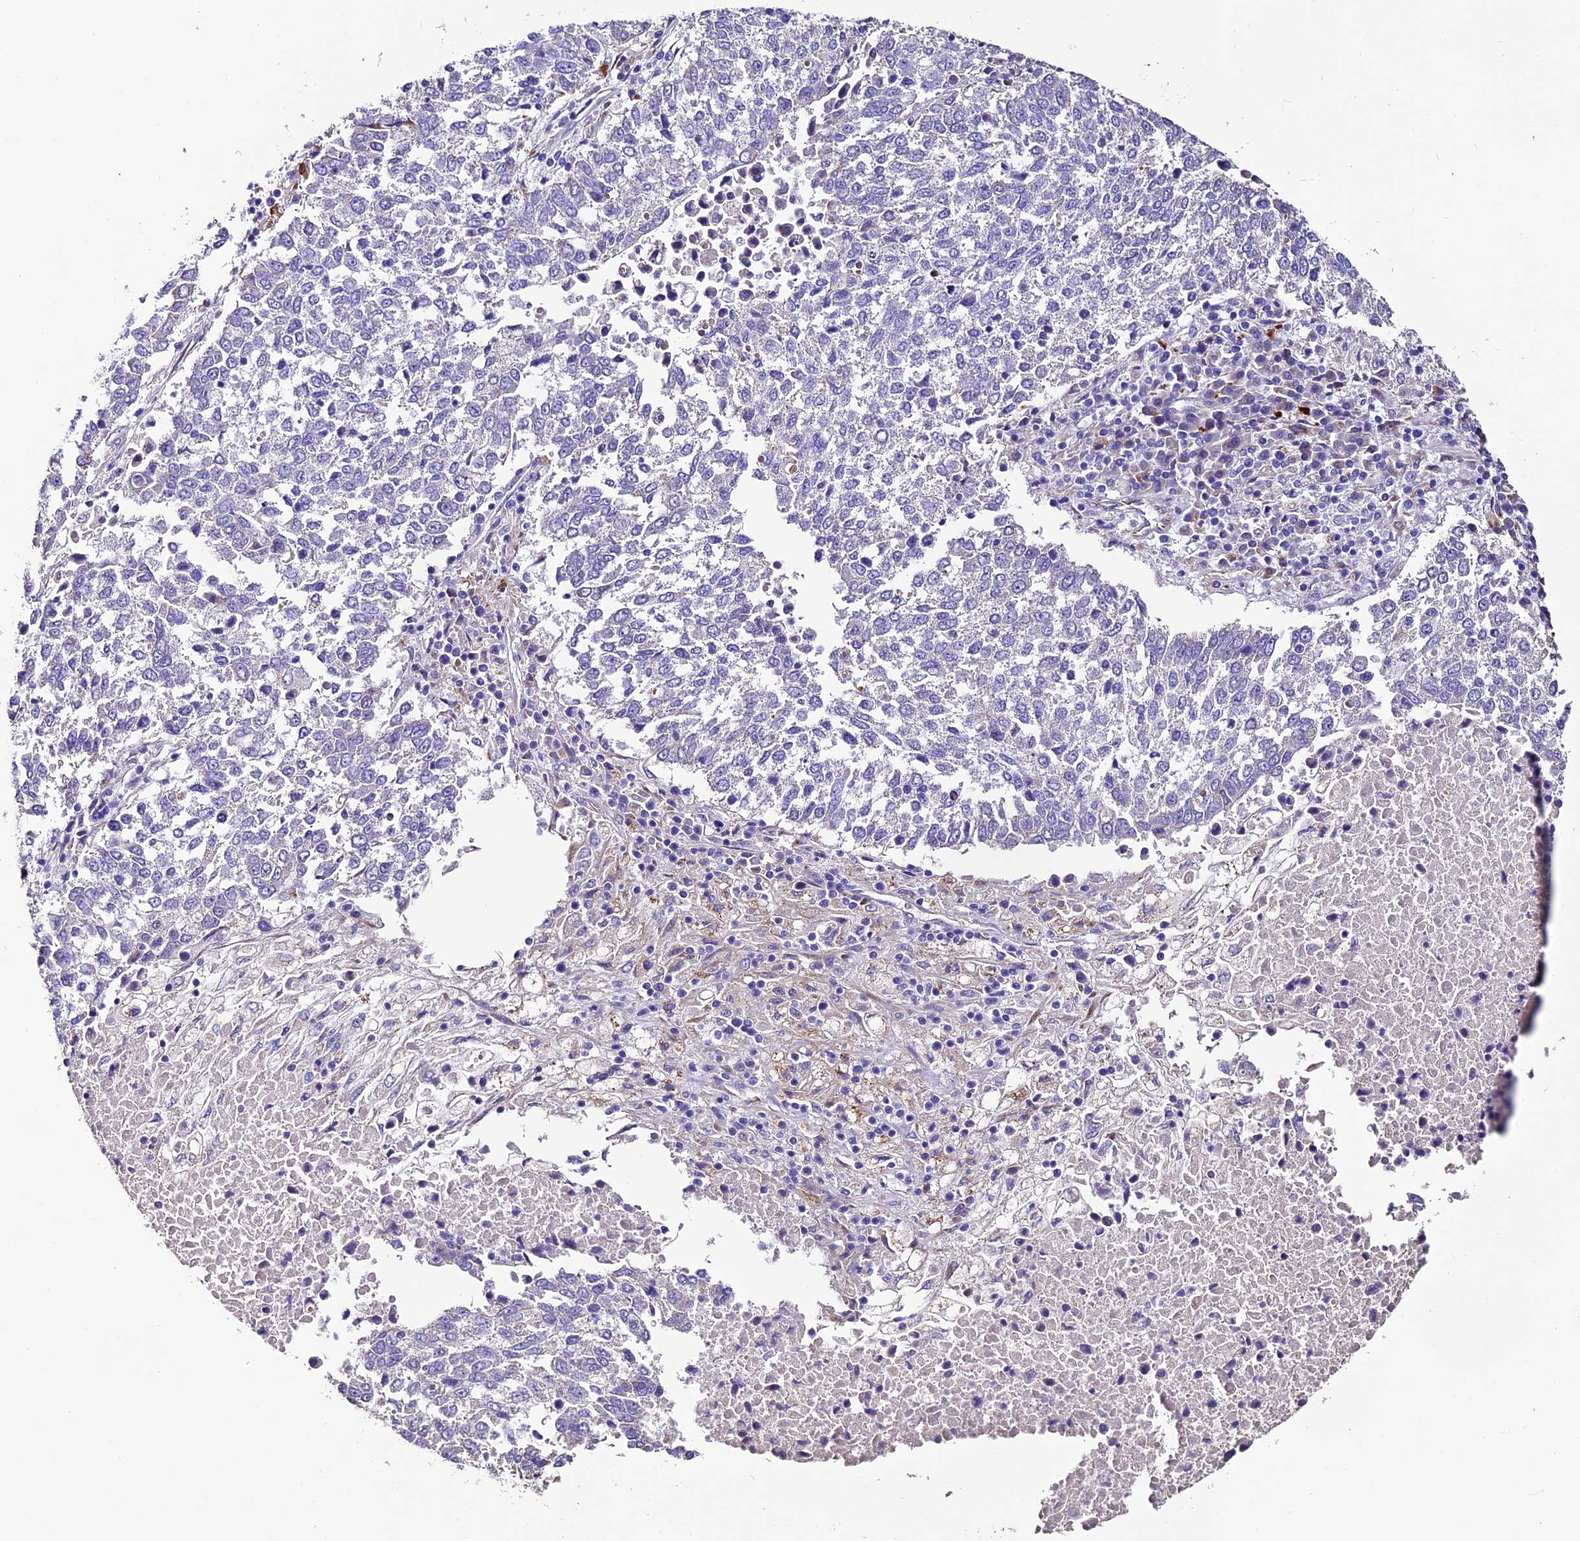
{"staining": {"intensity": "negative", "quantity": "none", "location": "none"}, "tissue": "lung cancer", "cell_type": "Tumor cells", "image_type": "cancer", "snomed": [{"axis": "morphology", "description": "Squamous cell carcinoma, NOS"}, {"axis": "topography", "description": "Lung"}], "caption": "Lung cancer (squamous cell carcinoma) was stained to show a protein in brown. There is no significant staining in tumor cells. (Immunohistochemistry, brightfield microscopy, high magnification).", "gene": "CLN5", "patient": {"sex": "male", "age": 73}}